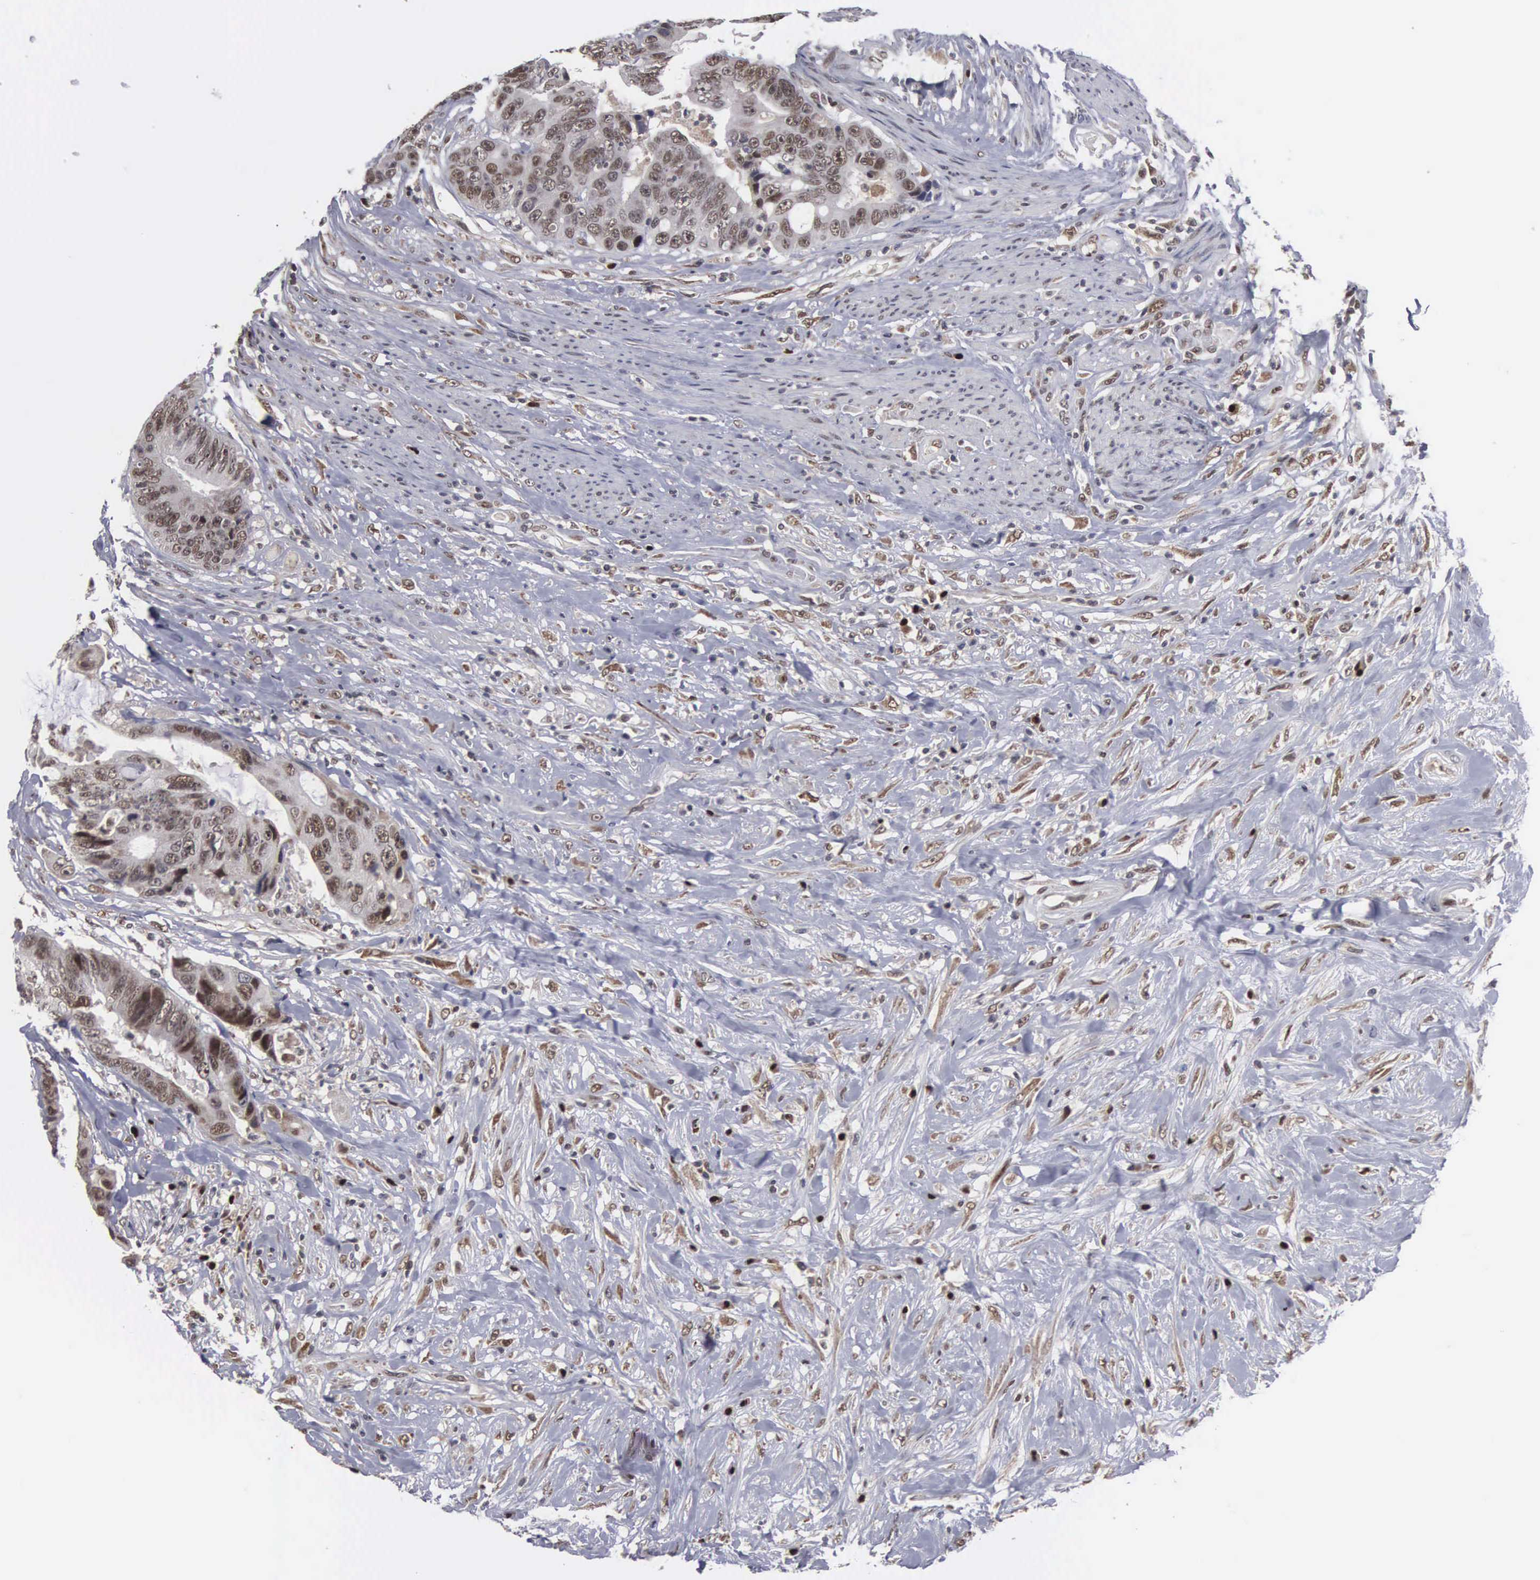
{"staining": {"intensity": "moderate", "quantity": ">75%", "location": "nuclear"}, "tissue": "colorectal cancer", "cell_type": "Tumor cells", "image_type": "cancer", "snomed": [{"axis": "morphology", "description": "Adenocarcinoma, NOS"}, {"axis": "topography", "description": "Rectum"}], "caption": "IHC photomicrograph of human colorectal adenocarcinoma stained for a protein (brown), which displays medium levels of moderate nuclear staining in about >75% of tumor cells.", "gene": "TRMT5", "patient": {"sex": "female", "age": 65}}